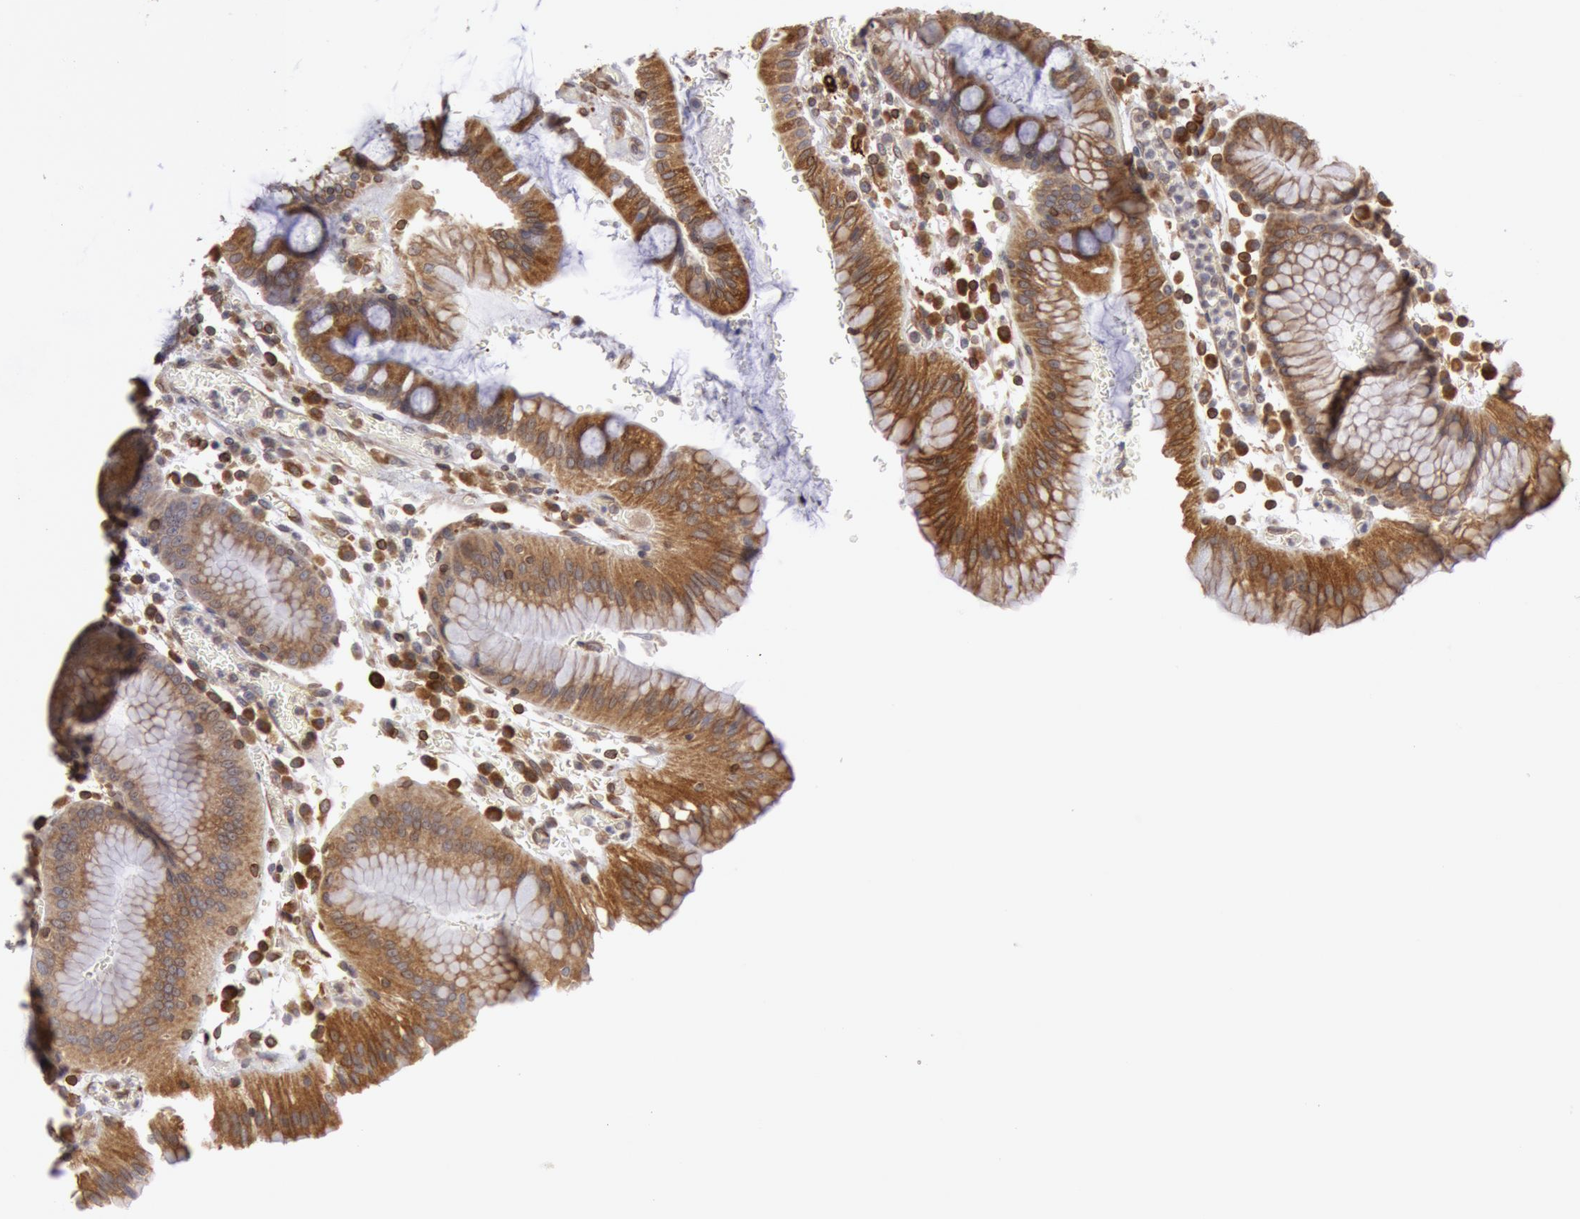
{"staining": {"intensity": "weak", "quantity": "<25%", "location": "cytoplasmic/membranous"}, "tissue": "stomach", "cell_type": "Glandular cells", "image_type": "normal", "snomed": [{"axis": "morphology", "description": "Normal tissue, NOS"}, {"axis": "topography", "description": "Stomach, lower"}], "caption": "Glandular cells are negative for protein expression in benign human stomach. The staining was performed using DAB (3,3'-diaminobenzidine) to visualize the protein expression in brown, while the nuclei were stained in blue with hematoxylin (Magnification: 20x).", "gene": "ENSG00000250264", "patient": {"sex": "female", "age": 73}}